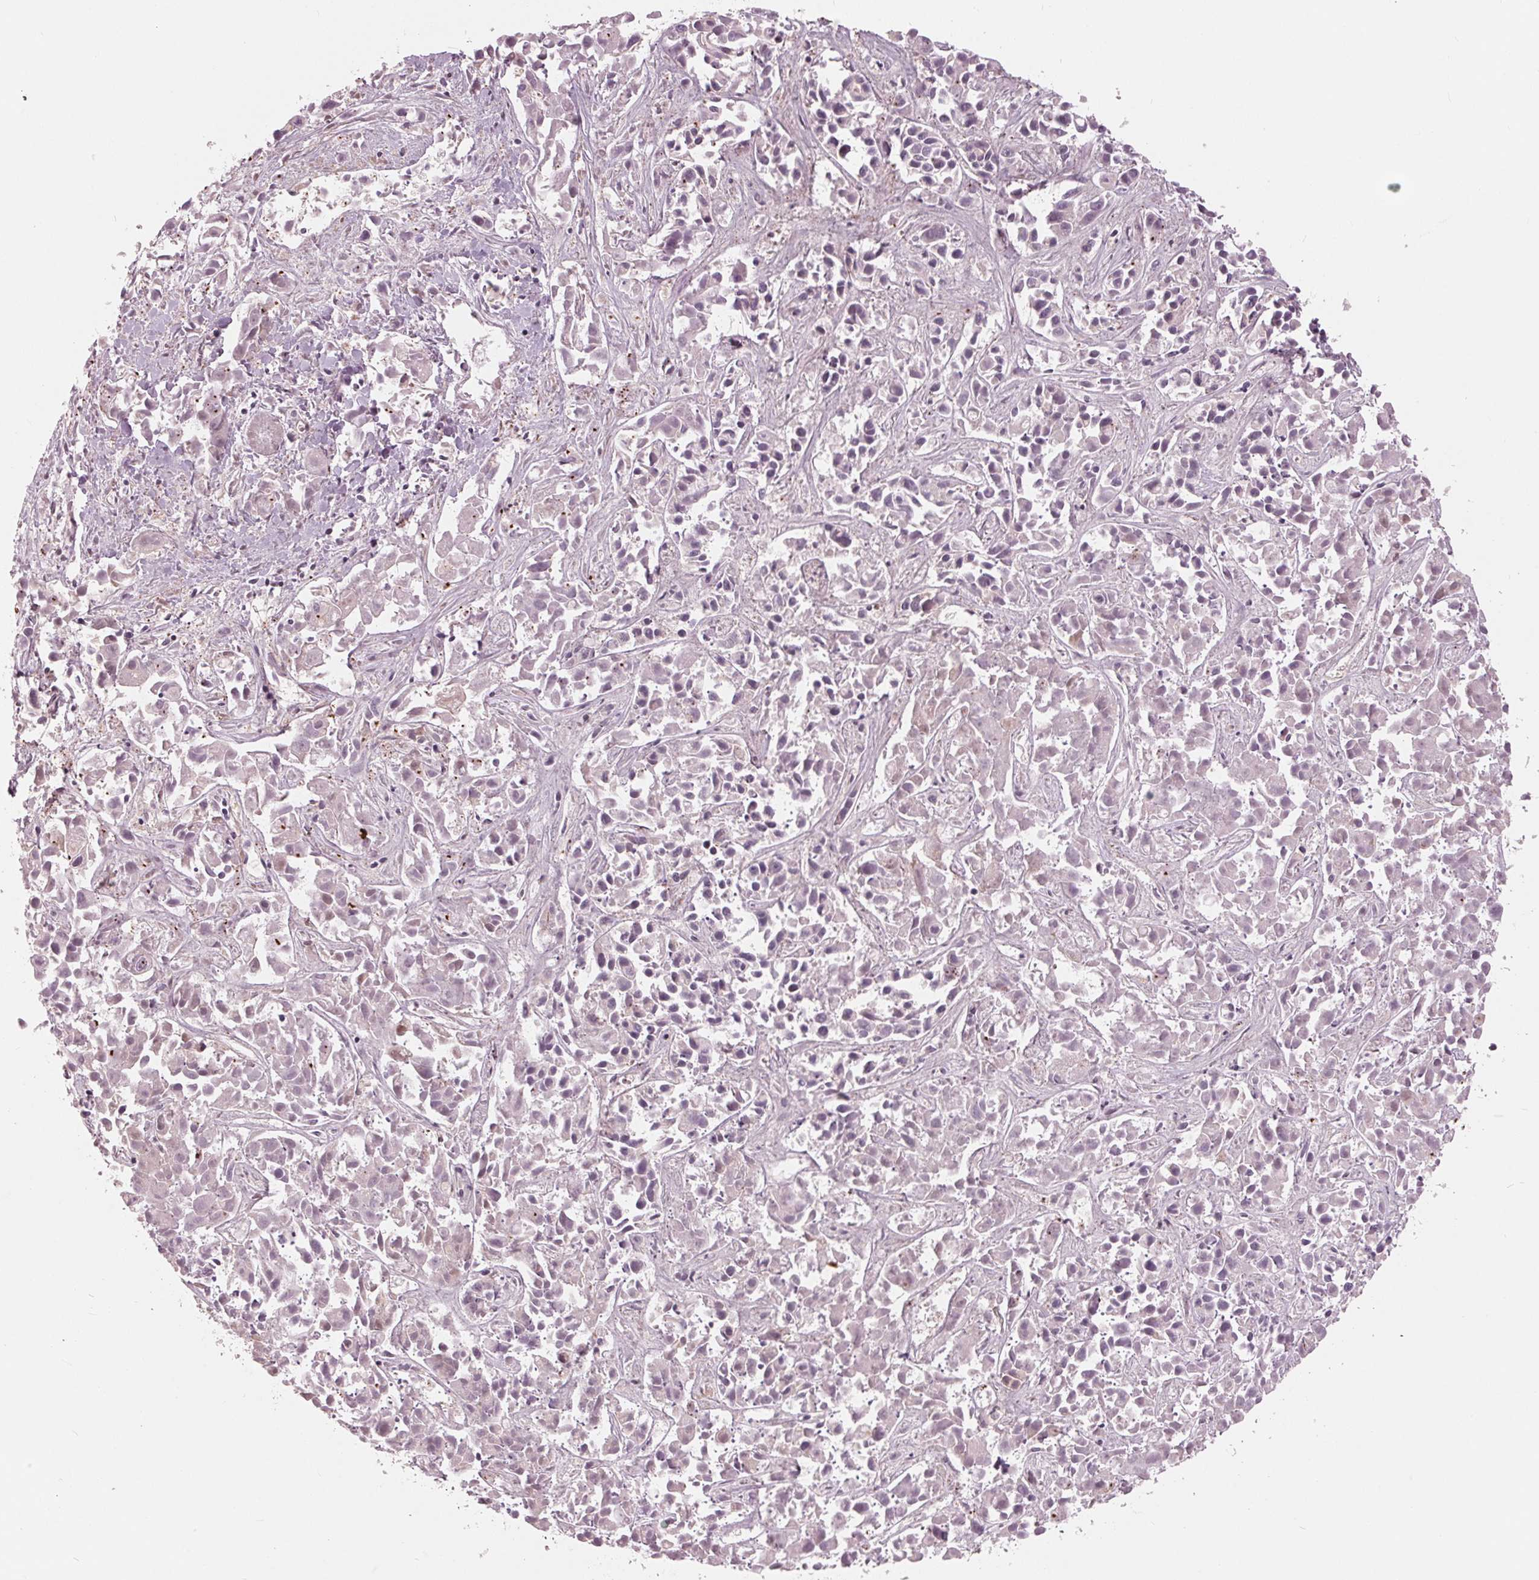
{"staining": {"intensity": "negative", "quantity": "none", "location": "none"}, "tissue": "liver cancer", "cell_type": "Tumor cells", "image_type": "cancer", "snomed": [{"axis": "morphology", "description": "Cholangiocarcinoma"}, {"axis": "topography", "description": "Liver"}], "caption": "This is an immunohistochemistry (IHC) histopathology image of liver cholangiocarcinoma. There is no expression in tumor cells.", "gene": "TXNIP", "patient": {"sex": "female", "age": 81}}